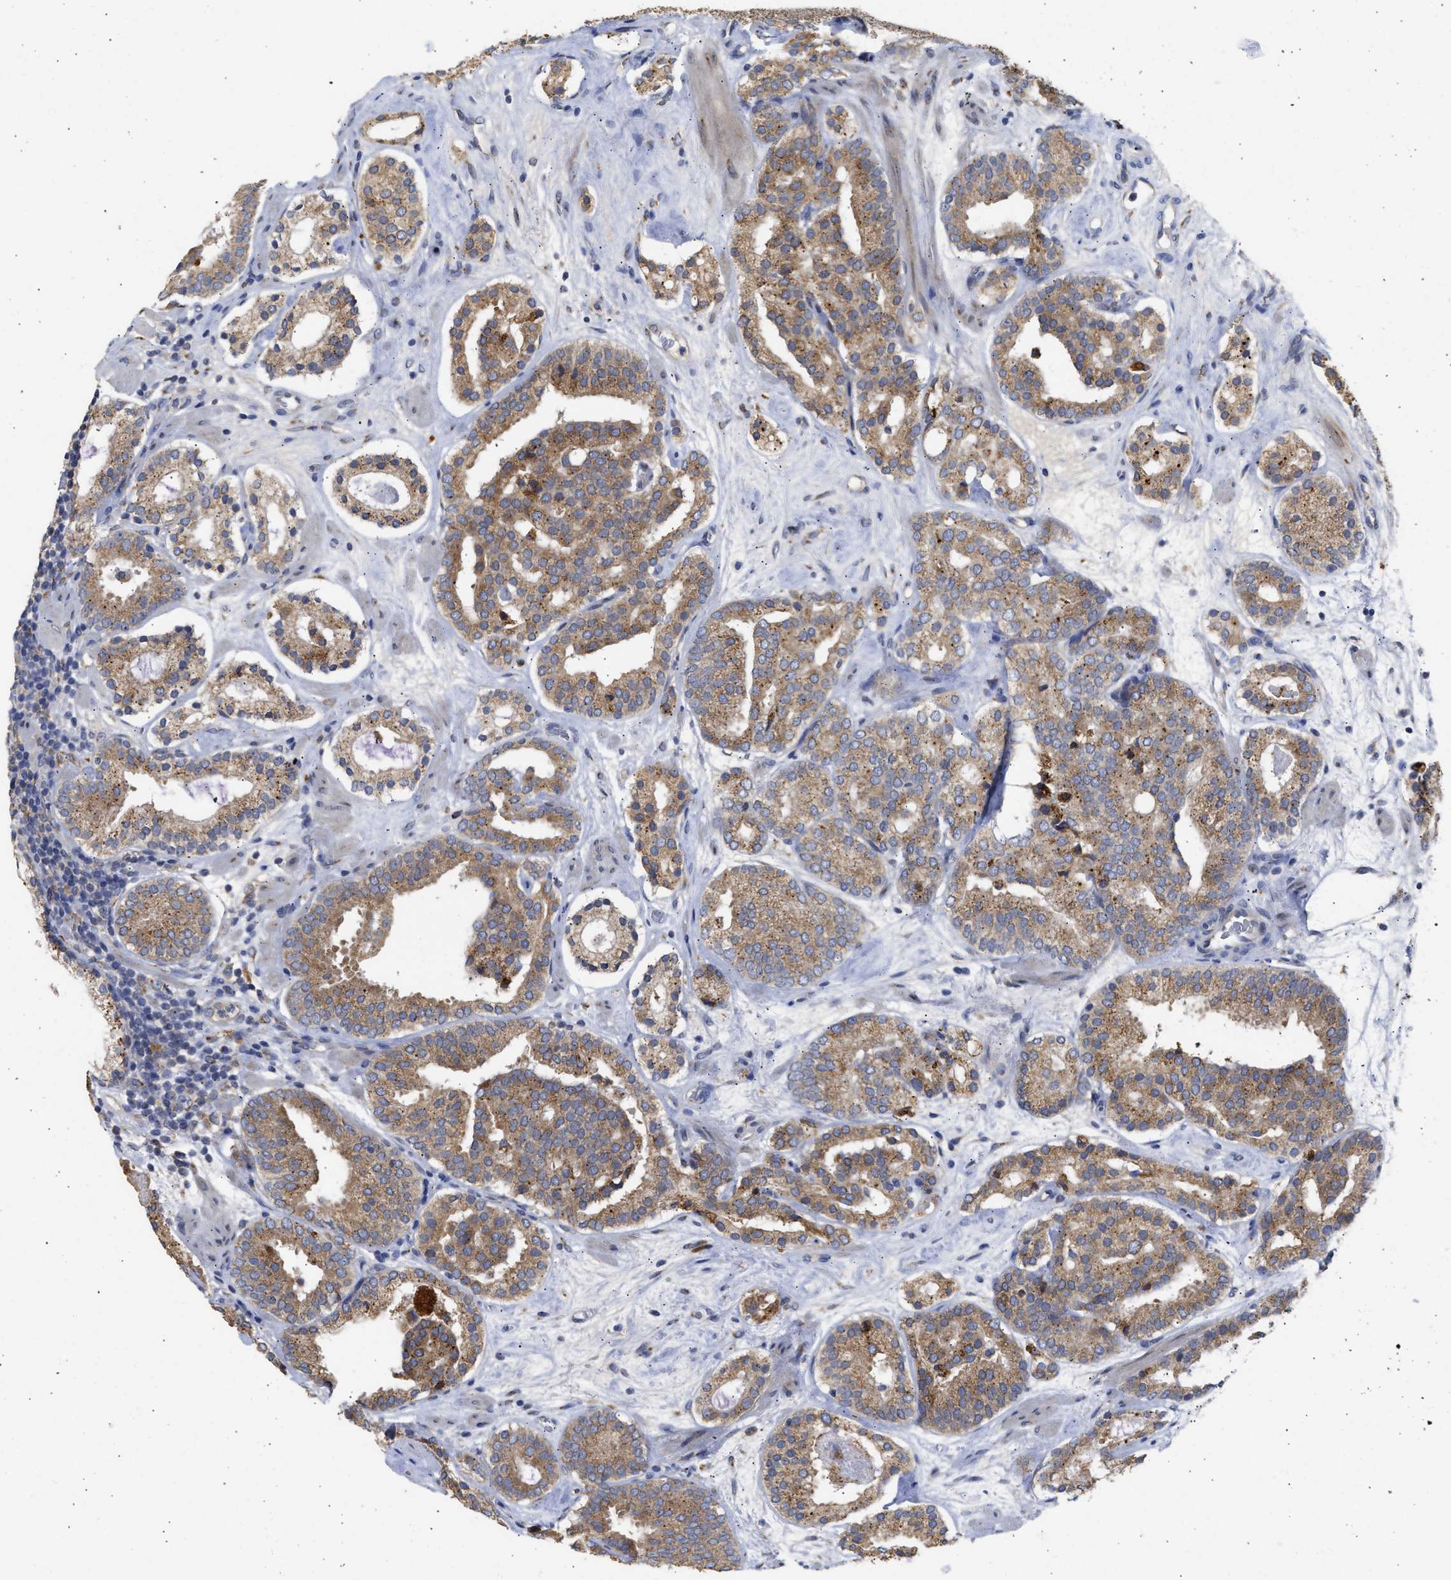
{"staining": {"intensity": "moderate", "quantity": ">75%", "location": "cytoplasmic/membranous"}, "tissue": "prostate cancer", "cell_type": "Tumor cells", "image_type": "cancer", "snomed": [{"axis": "morphology", "description": "Adenocarcinoma, Low grade"}, {"axis": "topography", "description": "Prostate"}], "caption": "Approximately >75% of tumor cells in human prostate low-grade adenocarcinoma show moderate cytoplasmic/membranous protein expression as visualized by brown immunohistochemical staining.", "gene": "TMED1", "patient": {"sex": "male", "age": 69}}